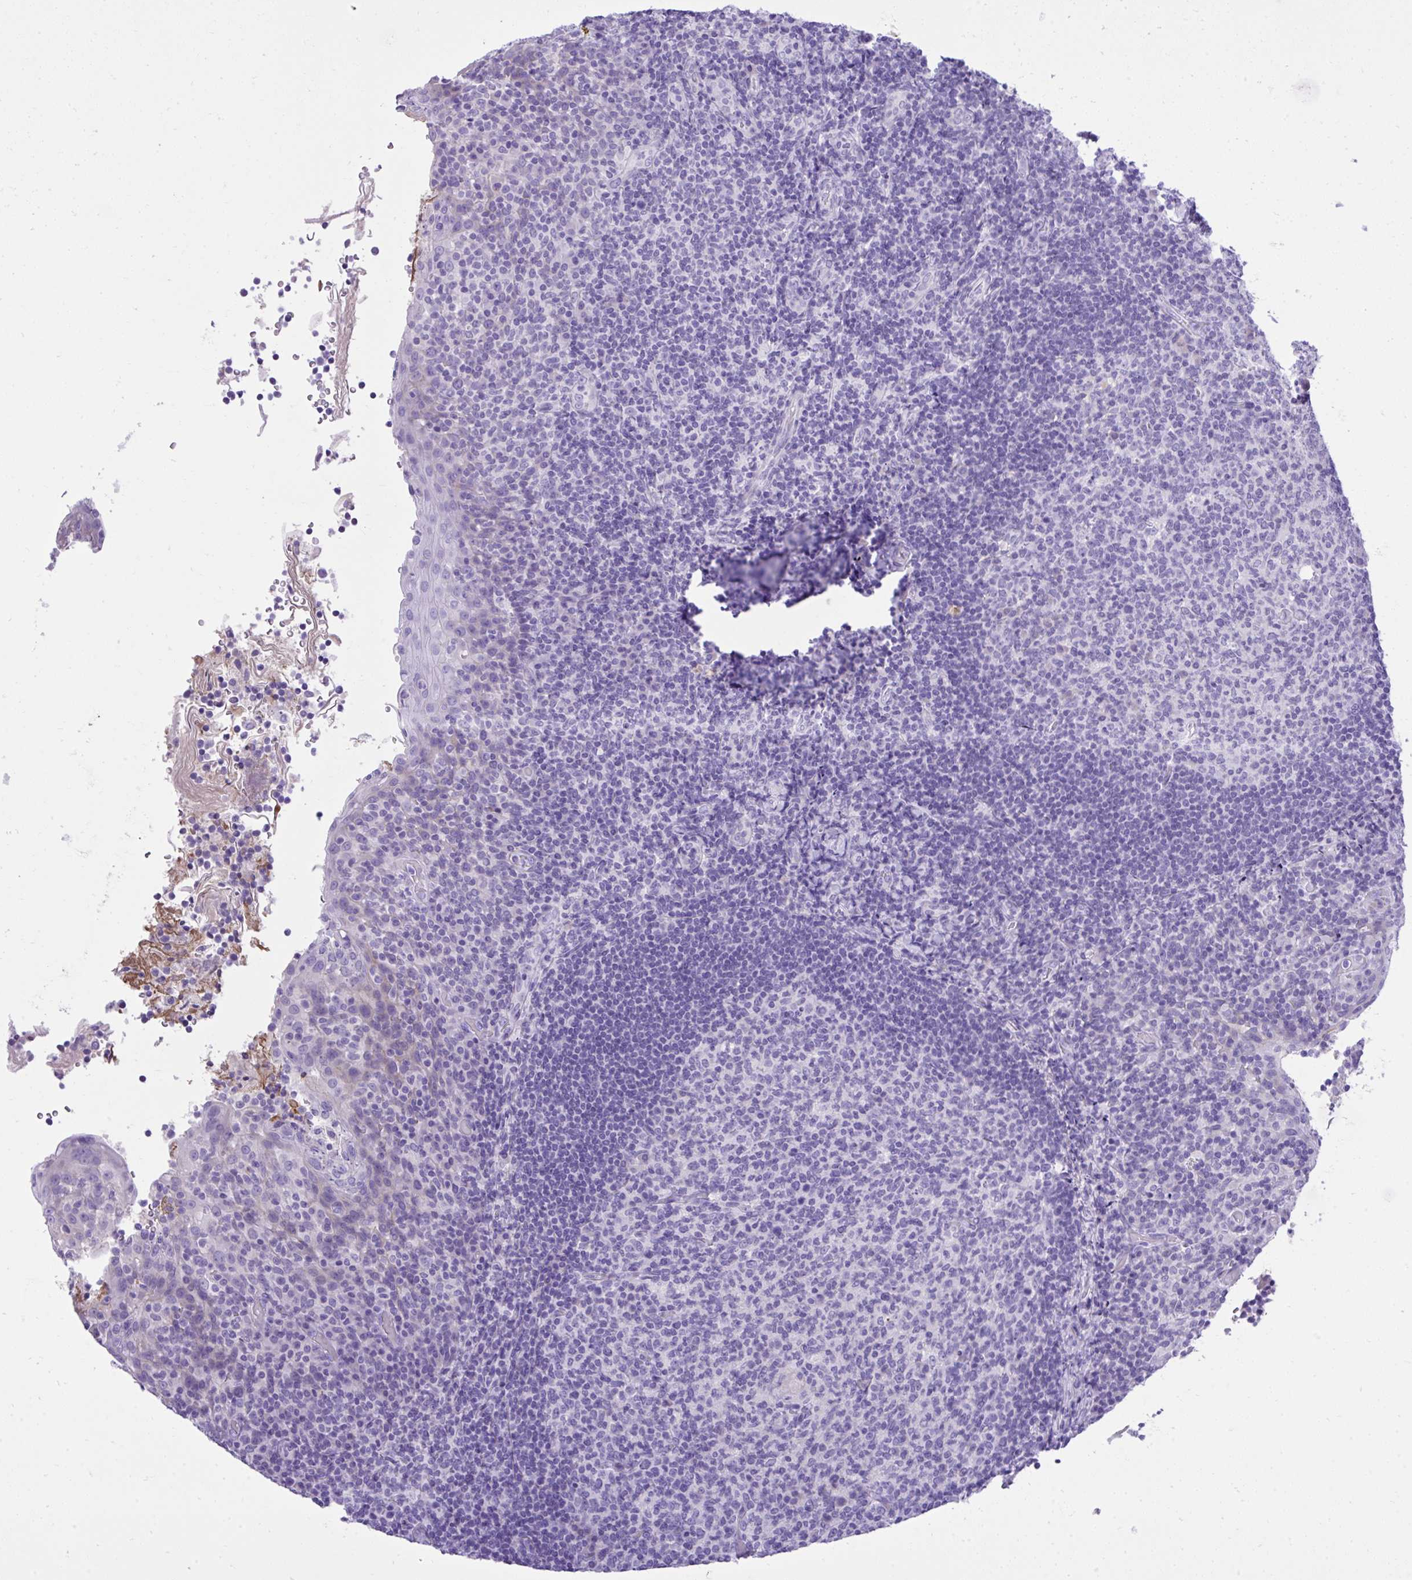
{"staining": {"intensity": "negative", "quantity": "none", "location": "none"}, "tissue": "tonsil", "cell_type": "Germinal center cells", "image_type": "normal", "snomed": [{"axis": "morphology", "description": "Normal tissue, NOS"}, {"axis": "topography", "description": "Tonsil"}], "caption": "High magnification brightfield microscopy of normal tonsil stained with DAB (3,3'-diaminobenzidine) (brown) and counterstained with hematoxylin (blue): germinal center cells show no significant staining. (DAB immunohistochemistry (IHC) visualized using brightfield microscopy, high magnification).", "gene": "ST6GALNAC3", "patient": {"sex": "female", "age": 10}}